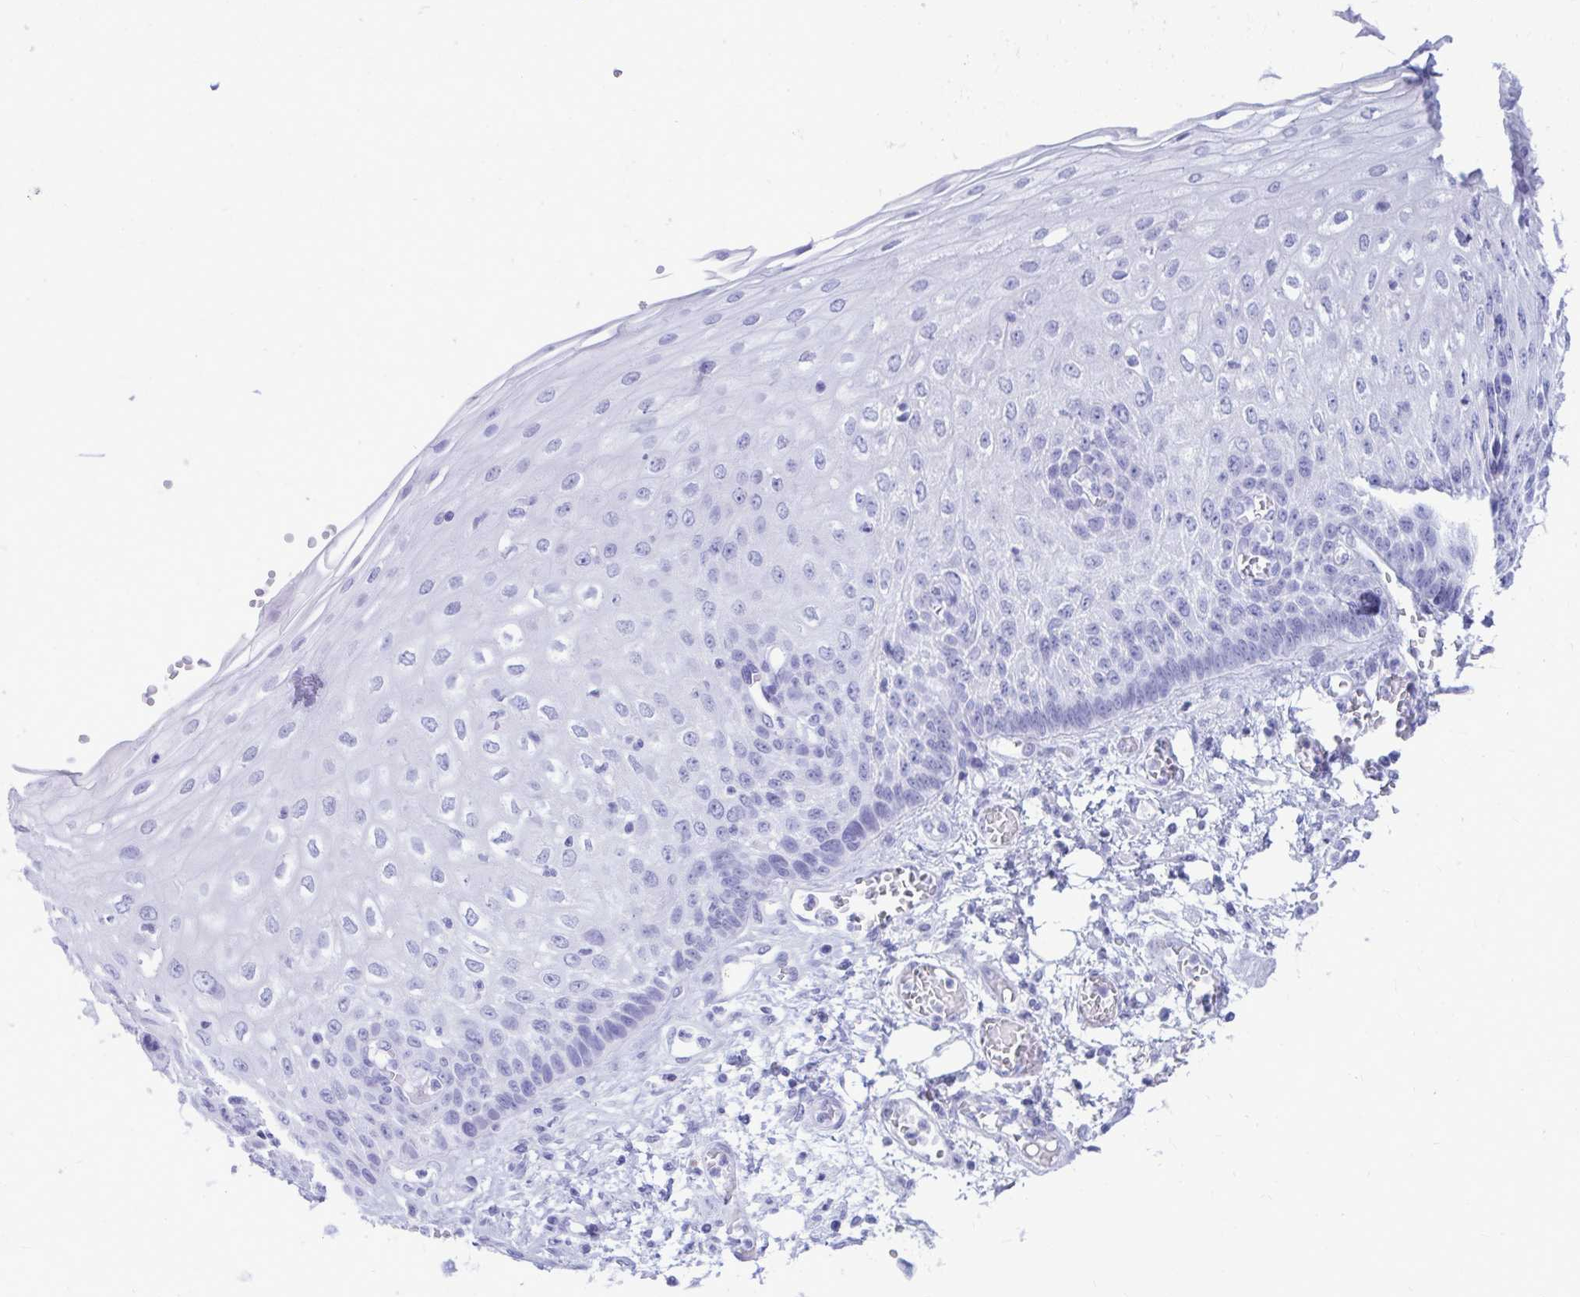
{"staining": {"intensity": "negative", "quantity": "none", "location": "none"}, "tissue": "esophagus", "cell_type": "Squamous epithelial cells", "image_type": "normal", "snomed": [{"axis": "morphology", "description": "Normal tissue, NOS"}, {"axis": "morphology", "description": "Adenocarcinoma, NOS"}, {"axis": "topography", "description": "Esophagus"}], "caption": "Unremarkable esophagus was stained to show a protein in brown. There is no significant staining in squamous epithelial cells. Brightfield microscopy of IHC stained with DAB (3,3'-diaminobenzidine) (brown) and hematoxylin (blue), captured at high magnification.", "gene": "OR10R2", "patient": {"sex": "male", "age": 81}}